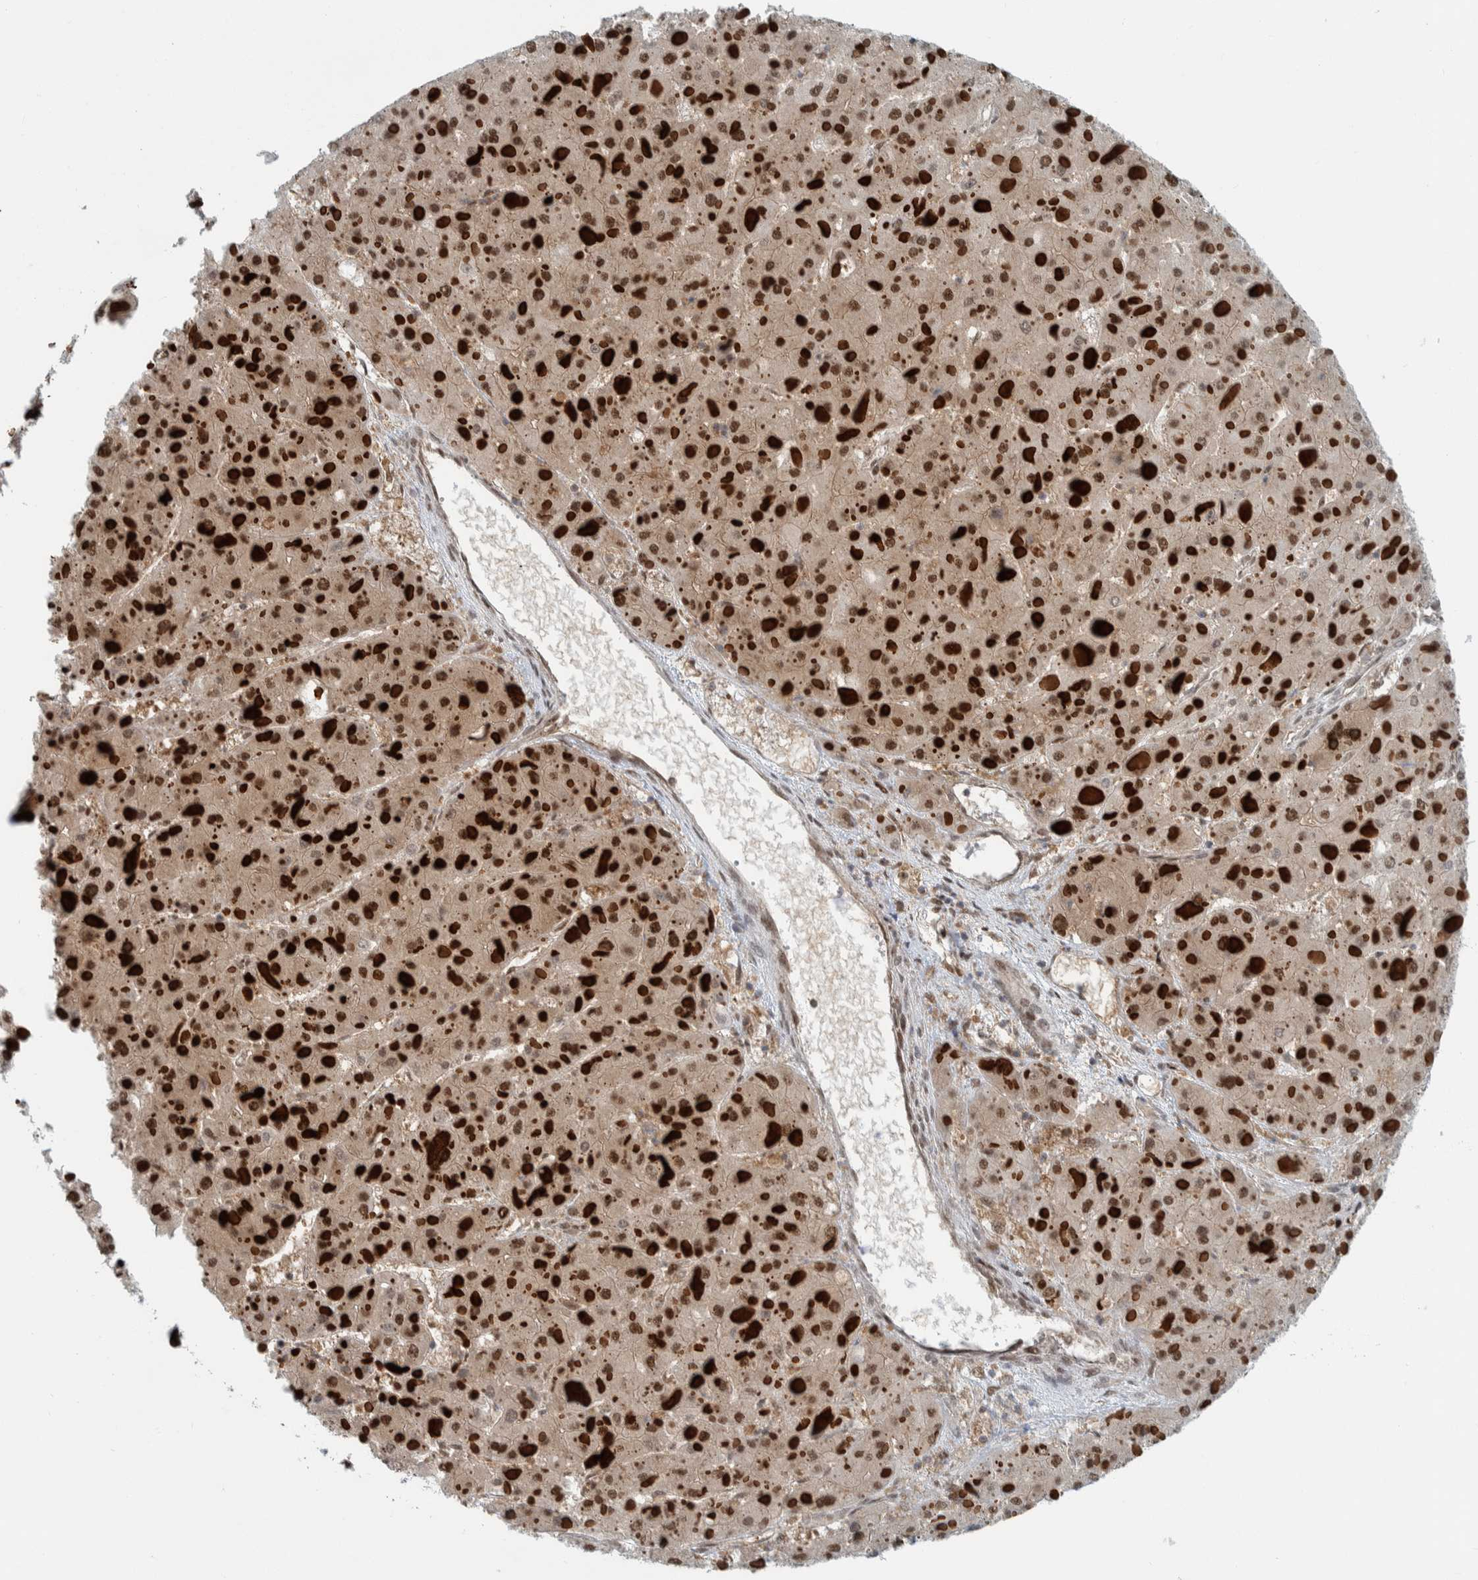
{"staining": {"intensity": "strong", "quantity": "25%-75%", "location": "cytoplasmic/membranous,nuclear"}, "tissue": "liver cancer", "cell_type": "Tumor cells", "image_type": "cancer", "snomed": [{"axis": "morphology", "description": "Carcinoma, Hepatocellular, NOS"}, {"axis": "topography", "description": "Liver"}], "caption": "A brown stain labels strong cytoplasmic/membranous and nuclear positivity of a protein in human hepatocellular carcinoma (liver) tumor cells.", "gene": "COPS3", "patient": {"sex": "female", "age": 73}}